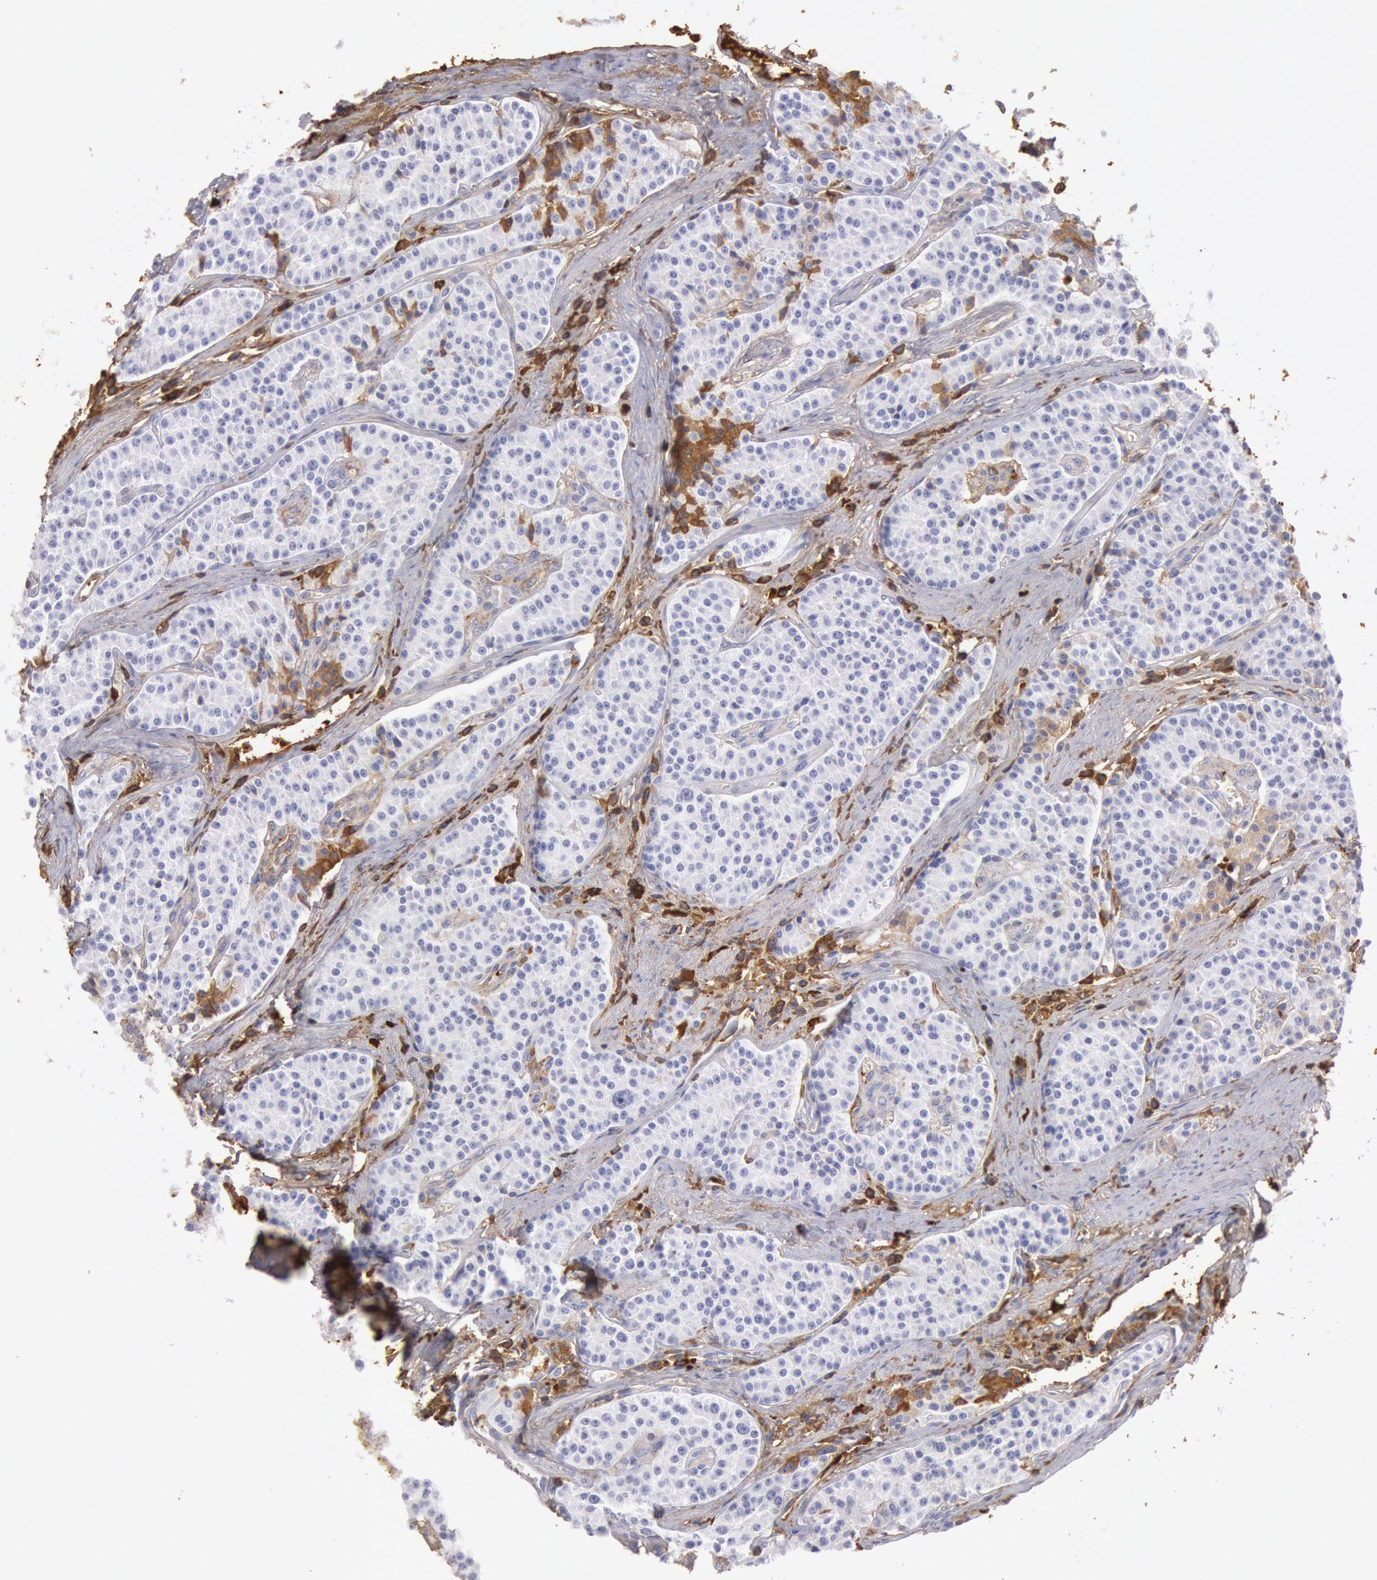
{"staining": {"intensity": "negative", "quantity": "none", "location": "none"}, "tissue": "carcinoid", "cell_type": "Tumor cells", "image_type": "cancer", "snomed": [{"axis": "morphology", "description": "Carcinoid, malignant, NOS"}, {"axis": "topography", "description": "Stomach"}], "caption": "Protein analysis of malignant carcinoid exhibits no significant expression in tumor cells.", "gene": "IGHA1", "patient": {"sex": "female", "age": 76}}